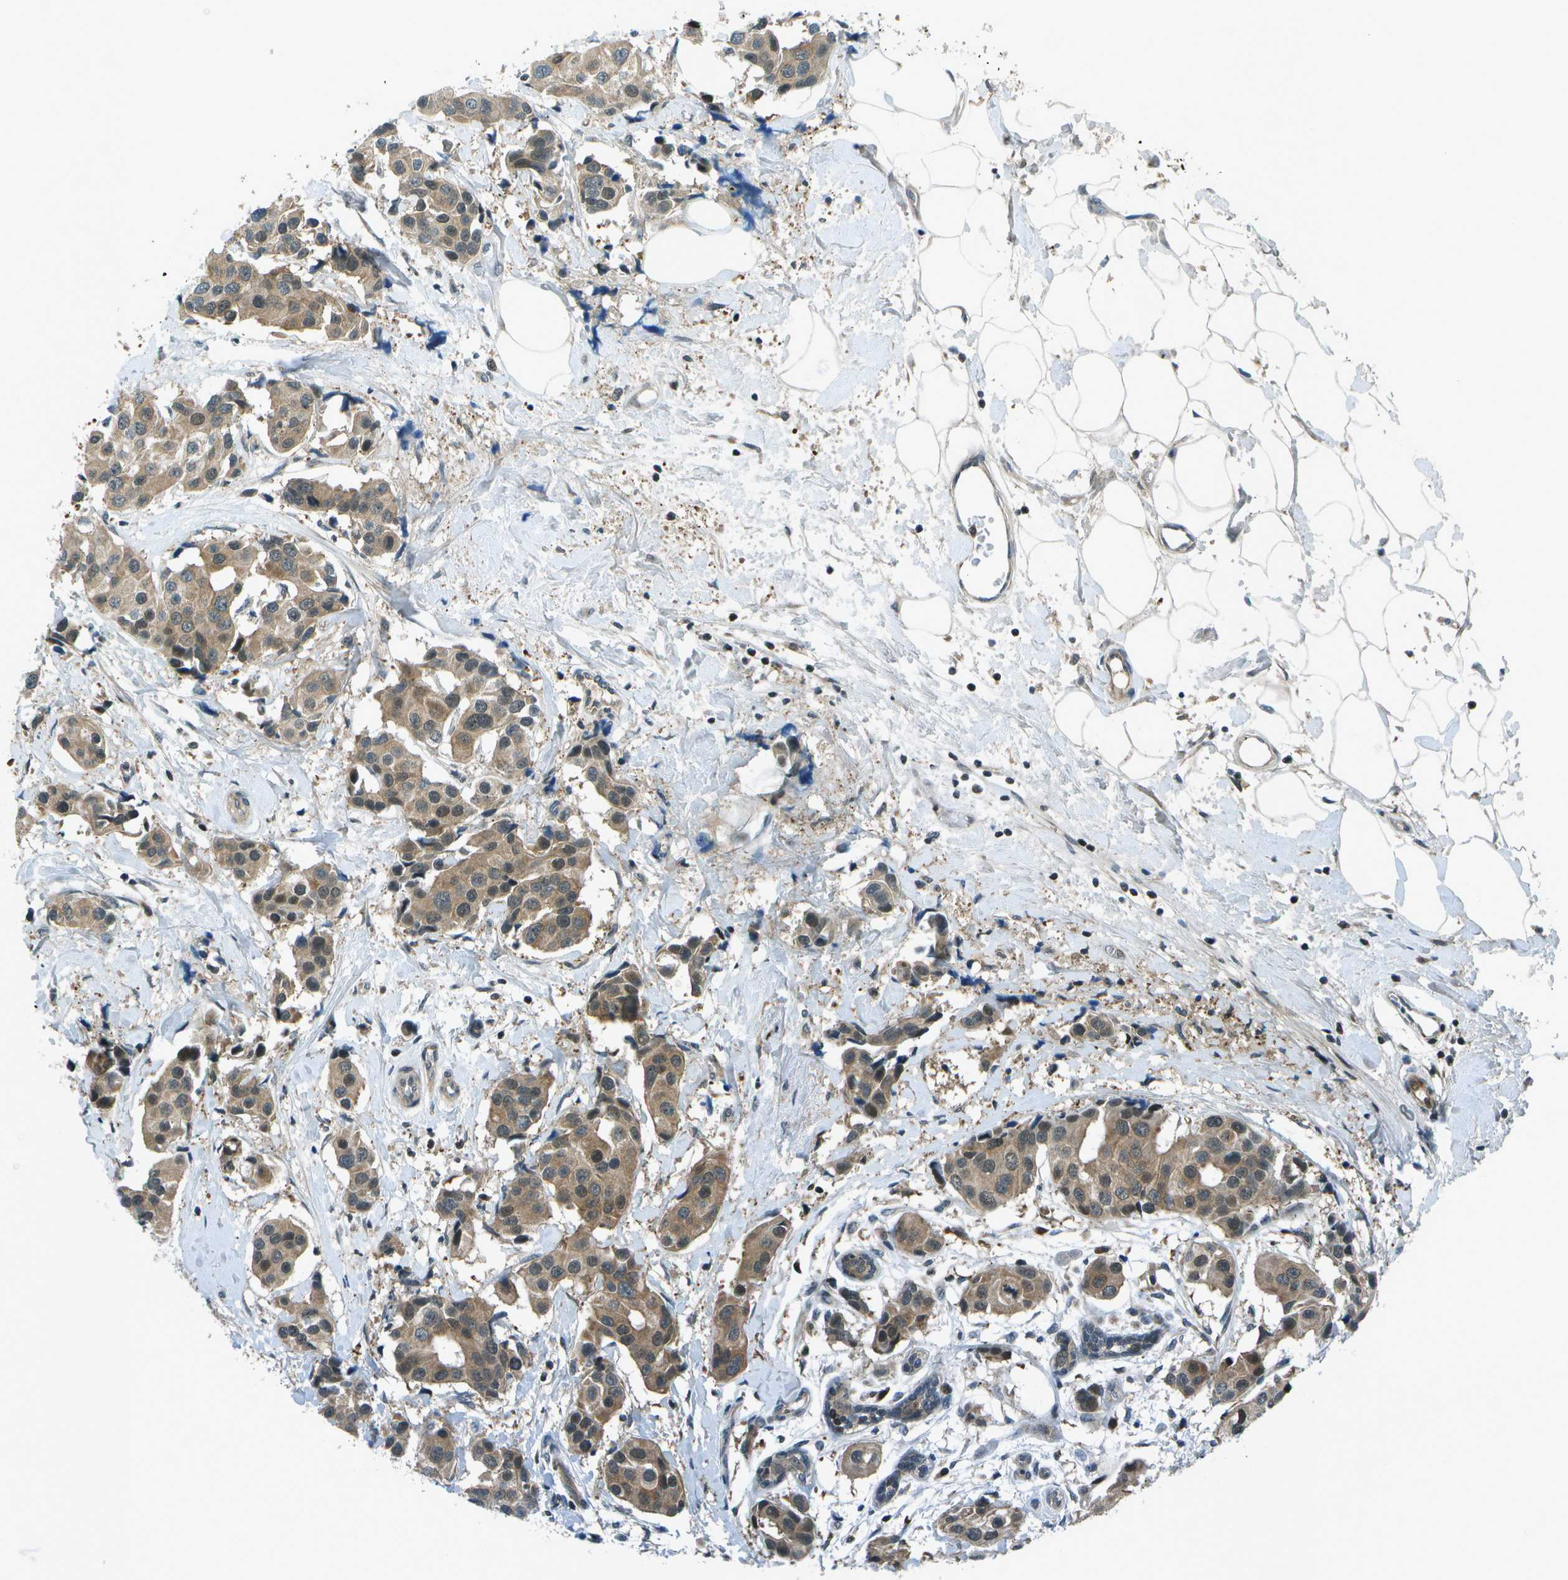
{"staining": {"intensity": "moderate", "quantity": ">75%", "location": "cytoplasmic/membranous"}, "tissue": "breast cancer", "cell_type": "Tumor cells", "image_type": "cancer", "snomed": [{"axis": "morphology", "description": "Normal tissue, NOS"}, {"axis": "morphology", "description": "Duct carcinoma"}, {"axis": "topography", "description": "Breast"}], "caption": "A medium amount of moderate cytoplasmic/membranous expression is identified in about >75% of tumor cells in intraductal carcinoma (breast) tissue.", "gene": "TMEM19", "patient": {"sex": "female", "age": 39}}